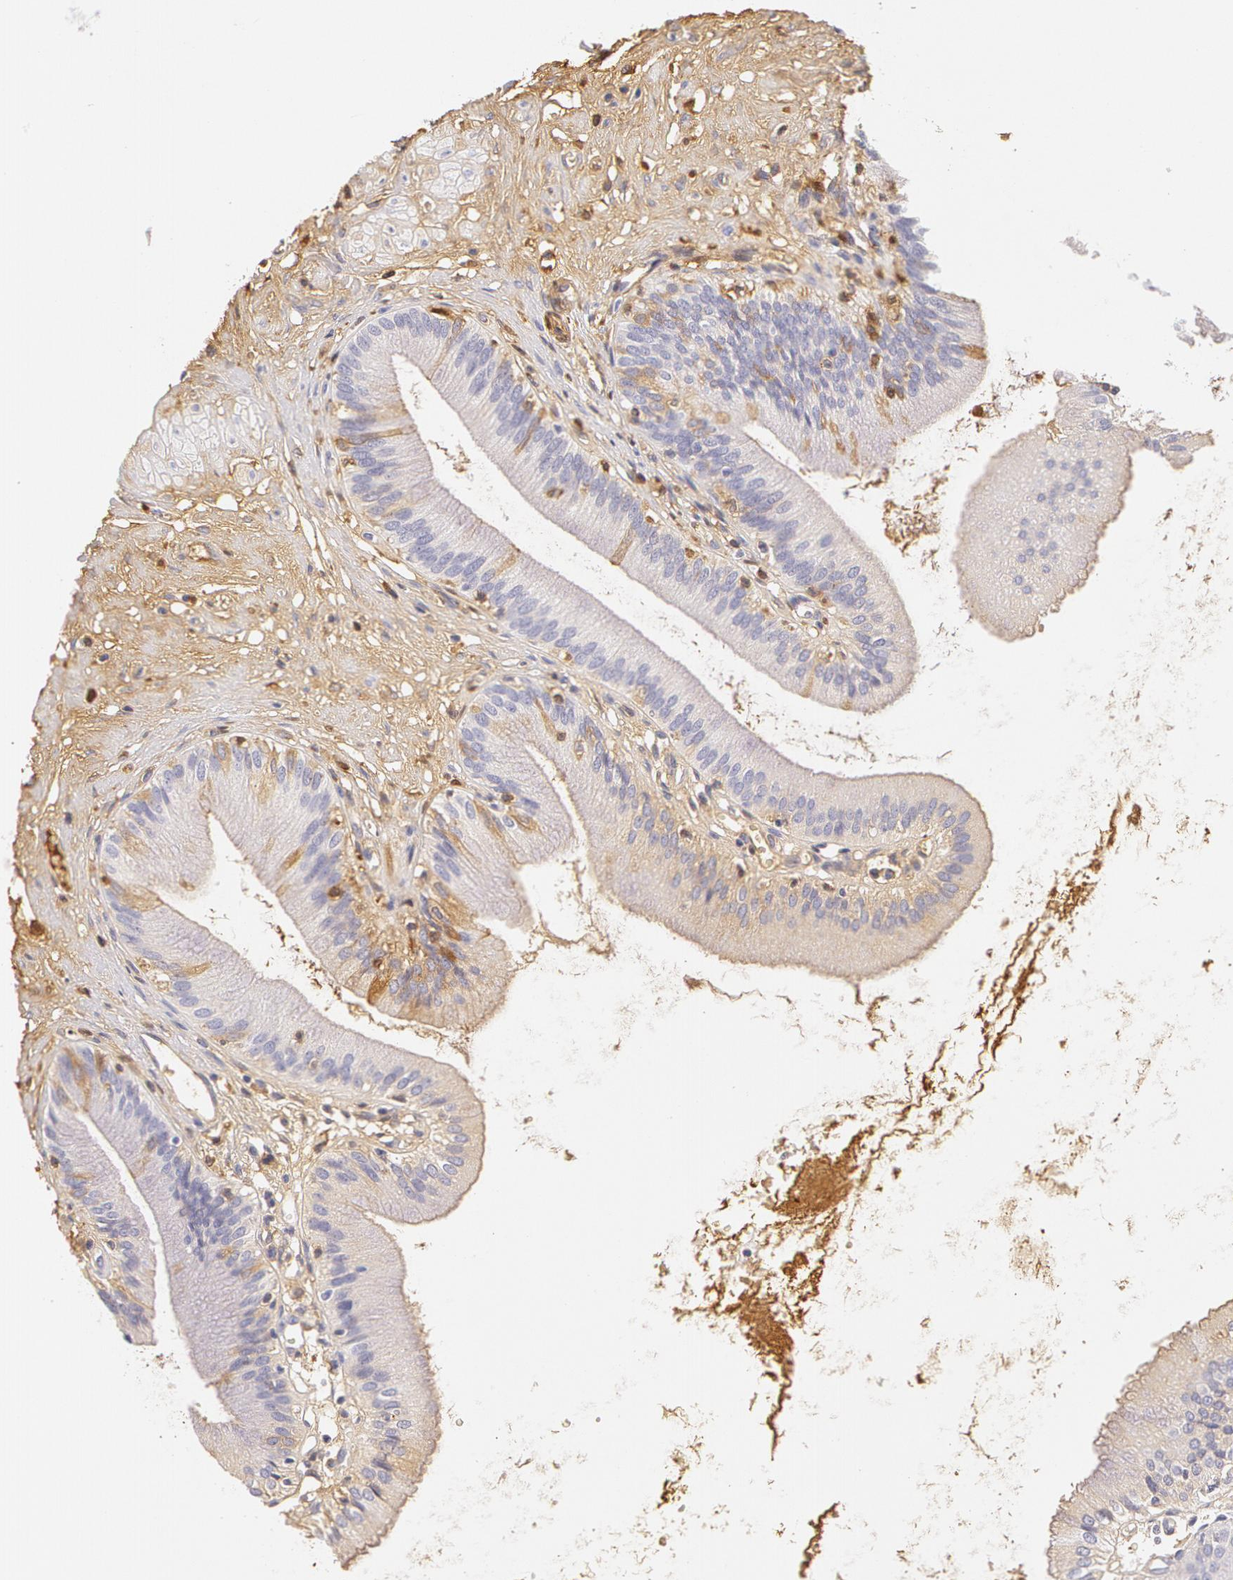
{"staining": {"intensity": "weak", "quantity": "<25%", "location": "cytoplasmic/membranous,nuclear"}, "tissue": "gallbladder", "cell_type": "Glandular cells", "image_type": "normal", "snomed": [{"axis": "morphology", "description": "Normal tissue, NOS"}, {"axis": "topography", "description": "Gallbladder"}], "caption": "The image reveals no staining of glandular cells in benign gallbladder. (DAB (3,3'-diaminobenzidine) IHC with hematoxylin counter stain).", "gene": "AHSG", "patient": {"sex": "male", "age": 58}}